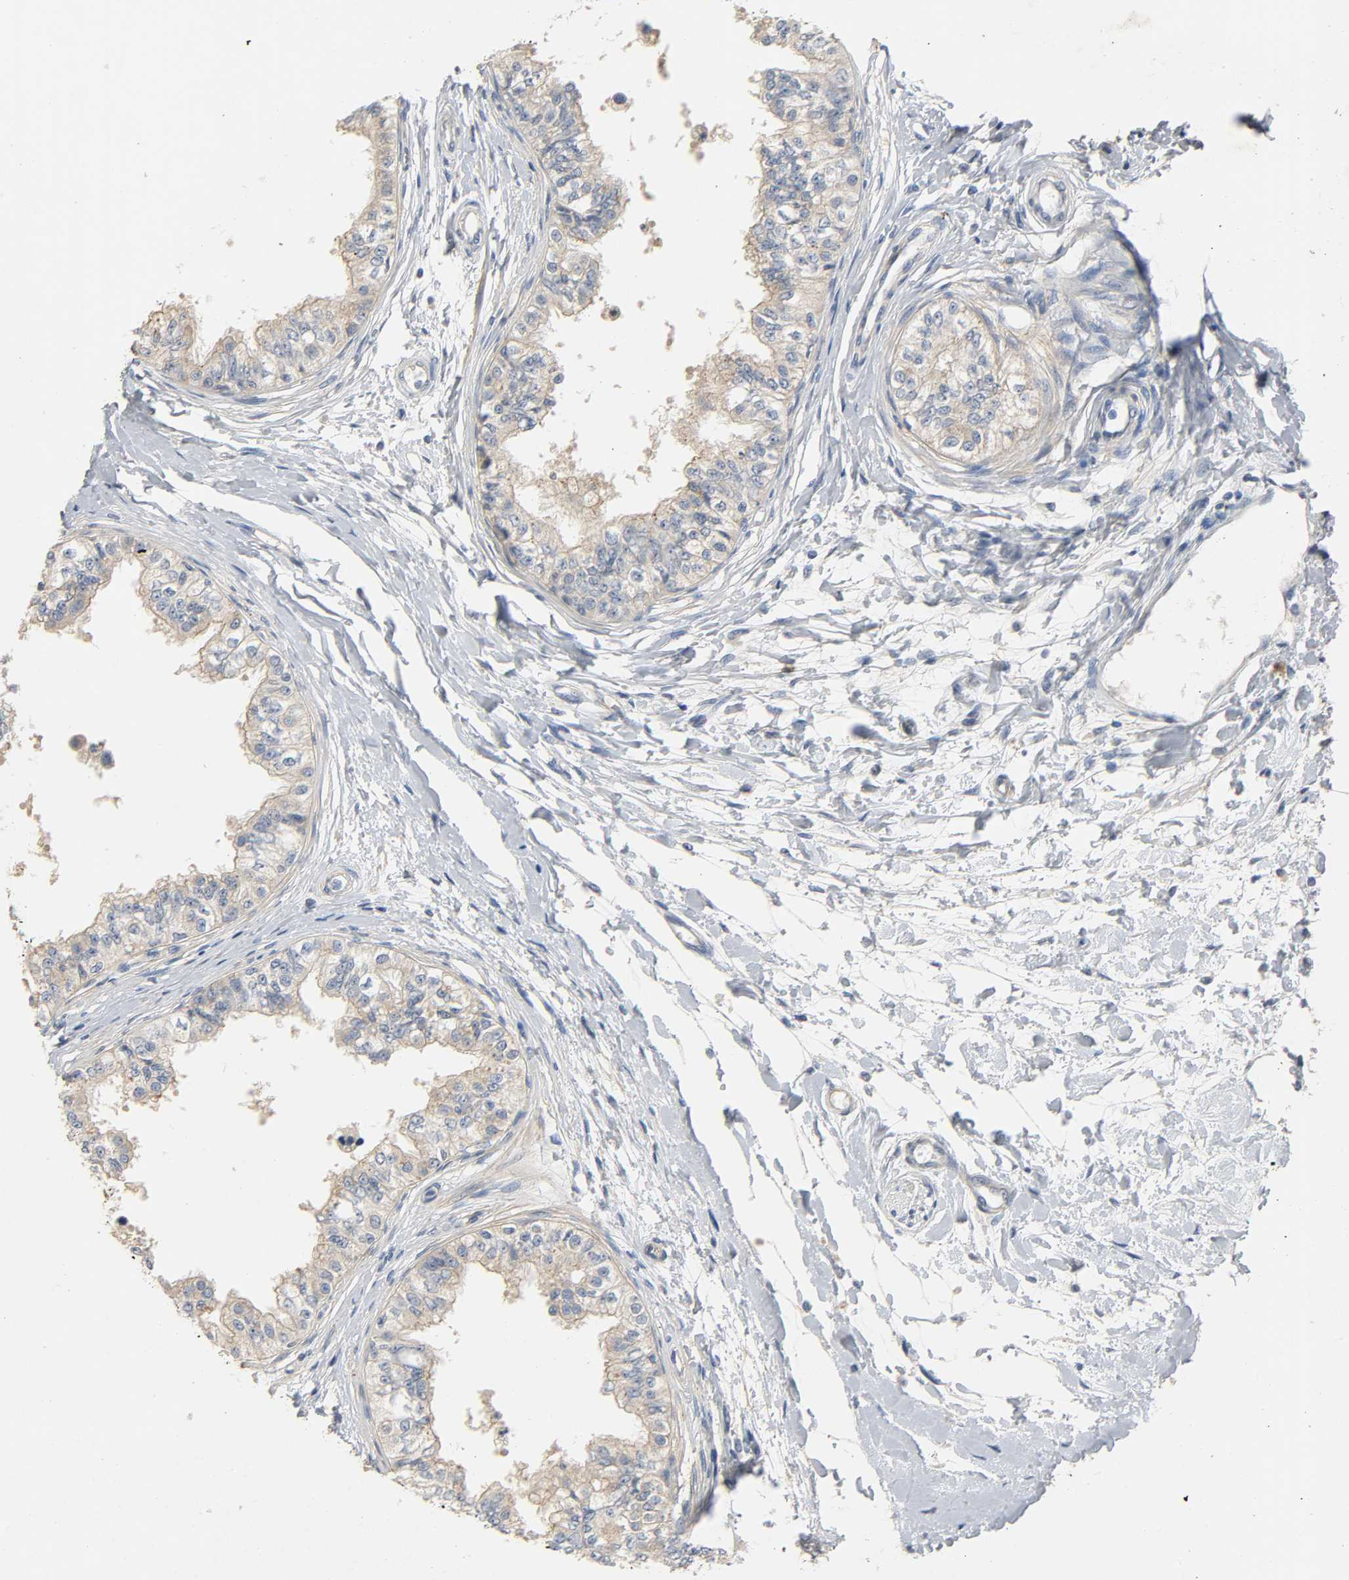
{"staining": {"intensity": "moderate", "quantity": ">75%", "location": "cytoplasmic/membranous"}, "tissue": "epididymis", "cell_type": "Glandular cells", "image_type": "normal", "snomed": [{"axis": "morphology", "description": "Normal tissue, NOS"}, {"axis": "morphology", "description": "Adenocarcinoma, metastatic, NOS"}, {"axis": "topography", "description": "Testis"}, {"axis": "topography", "description": "Epididymis"}], "caption": "Approximately >75% of glandular cells in unremarkable human epididymis display moderate cytoplasmic/membranous protein expression as visualized by brown immunohistochemical staining.", "gene": "ARPC1A", "patient": {"sex": "male", "age": 26}}